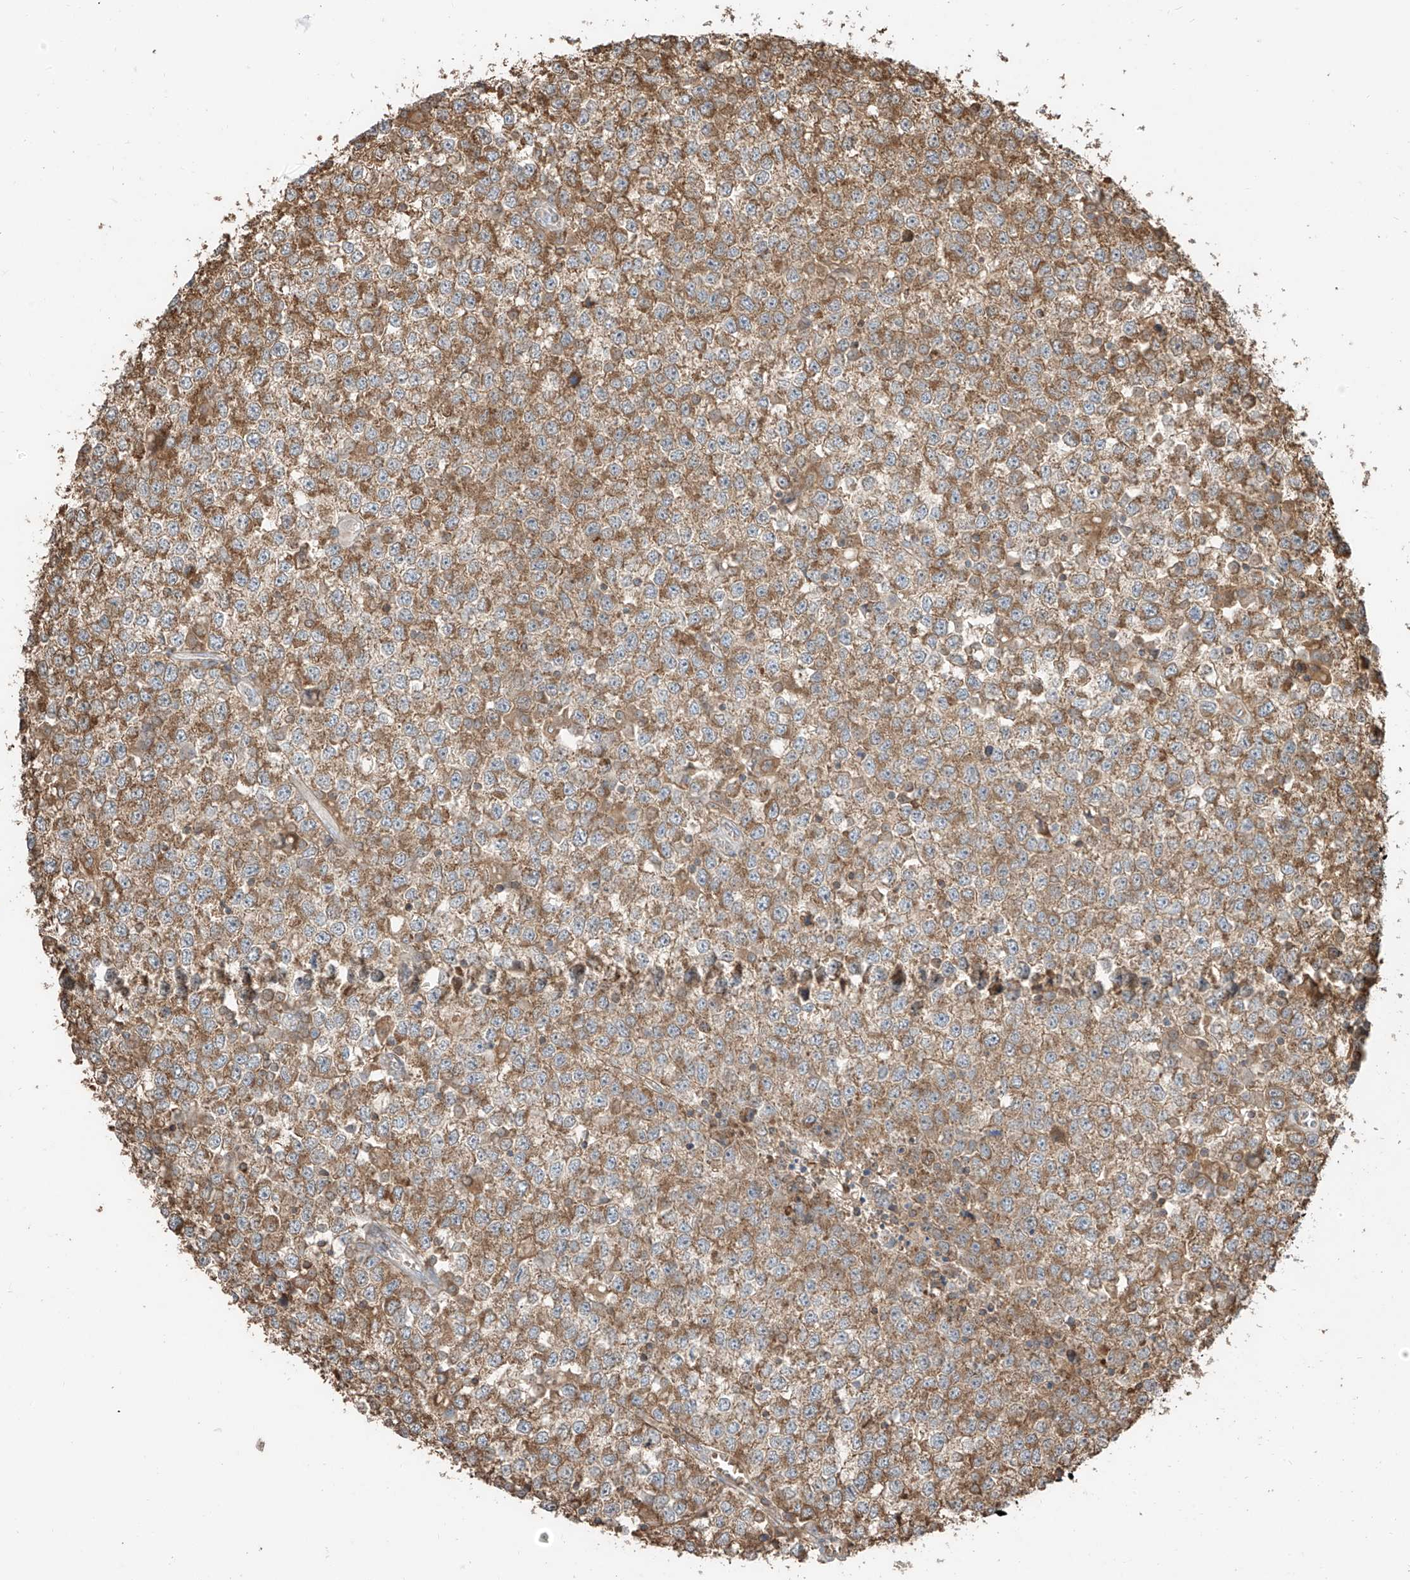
{"staining": {"intensity": "moderate", "quantity": ">75%", "location": "cytoplasmic/membranous"}, "tissue": "testis cancer", "cell_type": "Tumor cells", "image_type": "cancer", "snomed": [{"axis": "morphology", "description": "Seminoma, NOS"}, {"axis": "topography", "description": "Testis"}], "caption": "DAB immunohistochemical staining of human seminoma (testis) demonstrates moderate cytoplasmic/membranous protein expression in approximately >75% of tumor cells.", "gene": "ETHE1", "patient": {"sex": "male", "age": 65}}